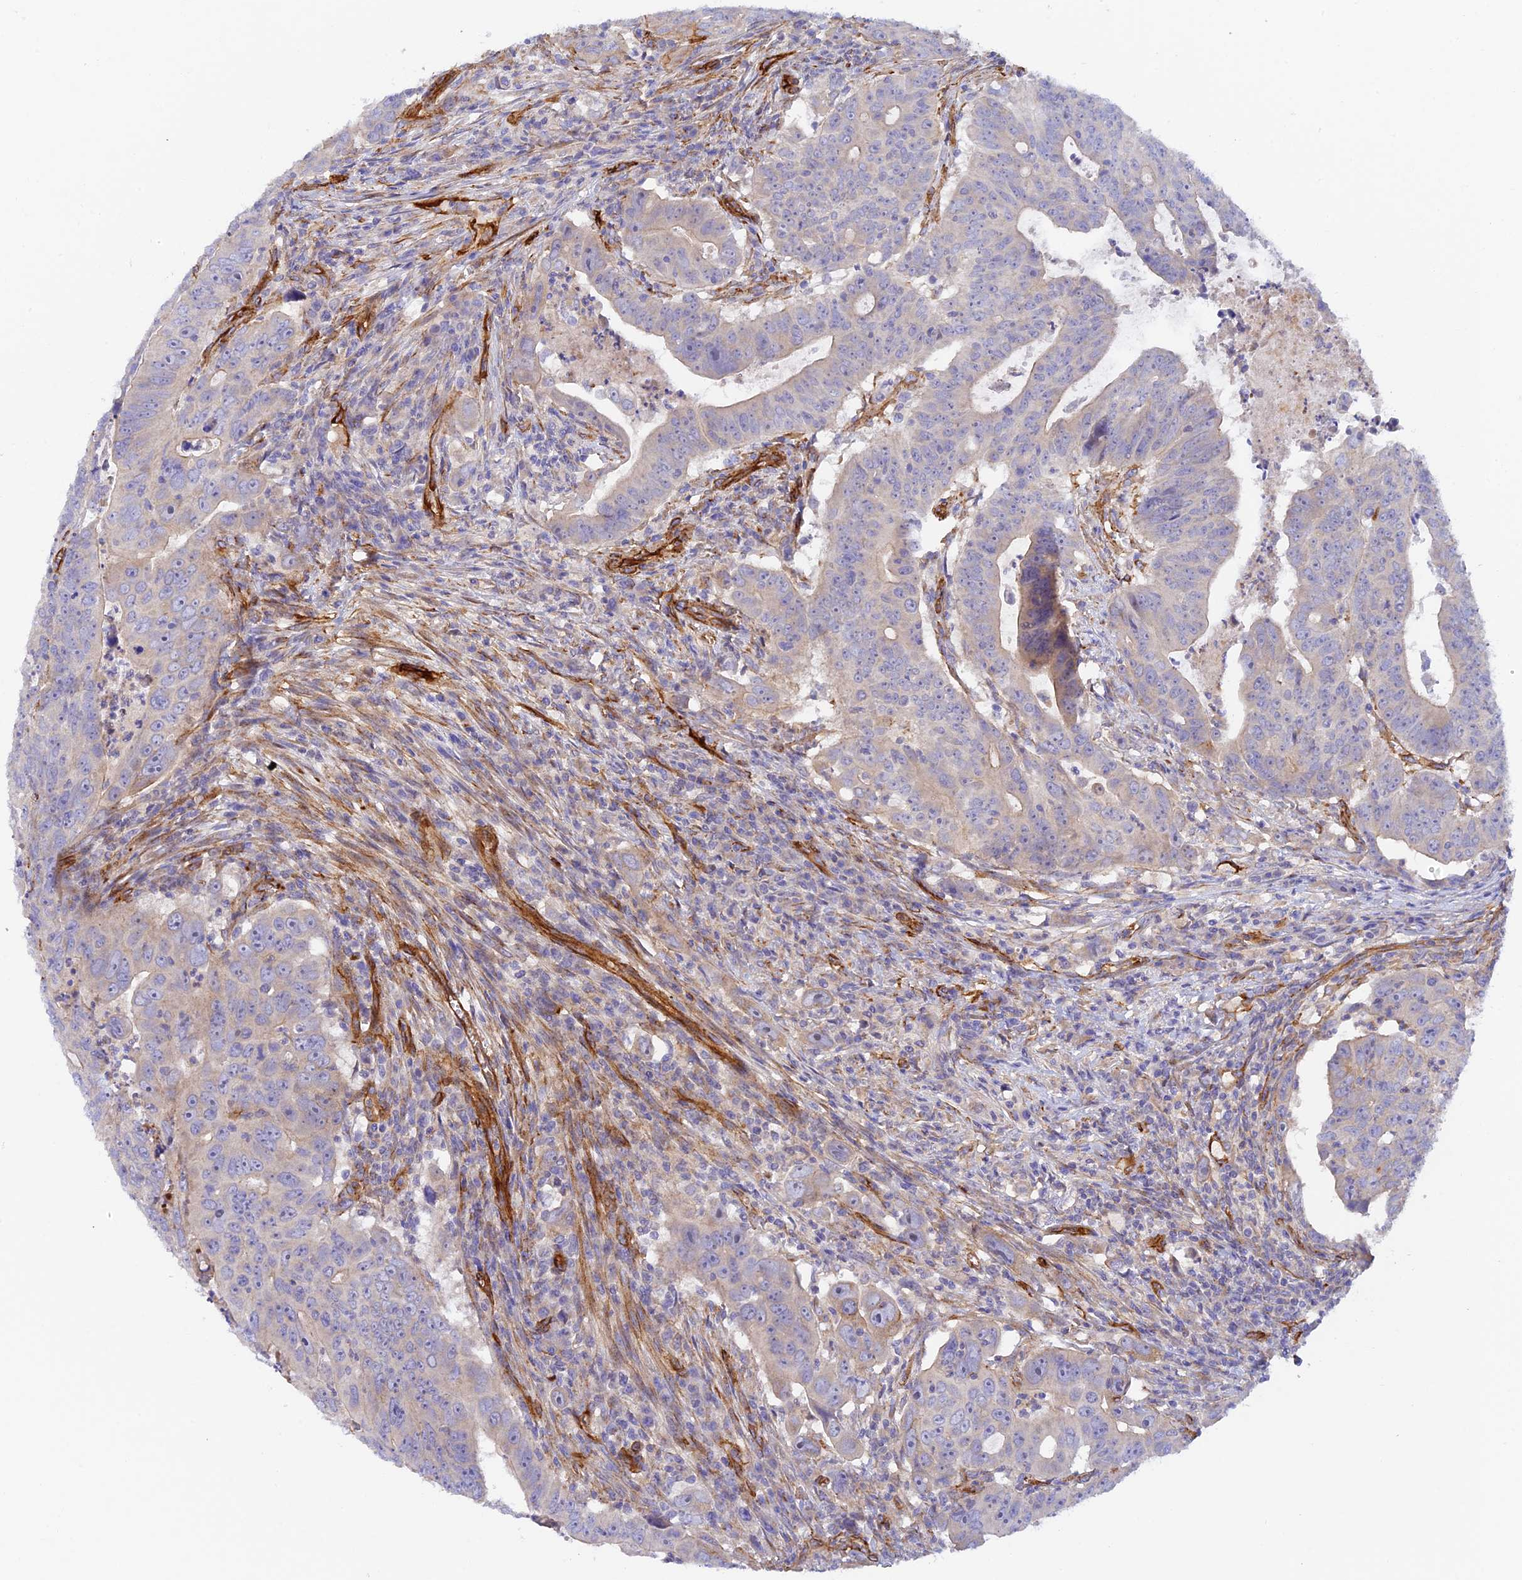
{"staining": {"intensity": "negative", "quantity": "none", "location": "none"}, "tissue": "colorectal cancer", "cell_type": "Tumor cells", "image_type": "cancer", "snomed": [{"axis": "morphology", "description": "Adenocarcinoma, NOS"}, {"axis": "topography", "description": "Rectum"}], "caption": "This photomicrograph is of colorectal cancer (adenocarcinoma) stained with immunohistochemistry (IHC) to label a protein in brown with the nuclei are counter-stained blue. There is no staining in tumor cells.", "gene": "MYO9A", "patient": {"sex": "male", "age": 69}}